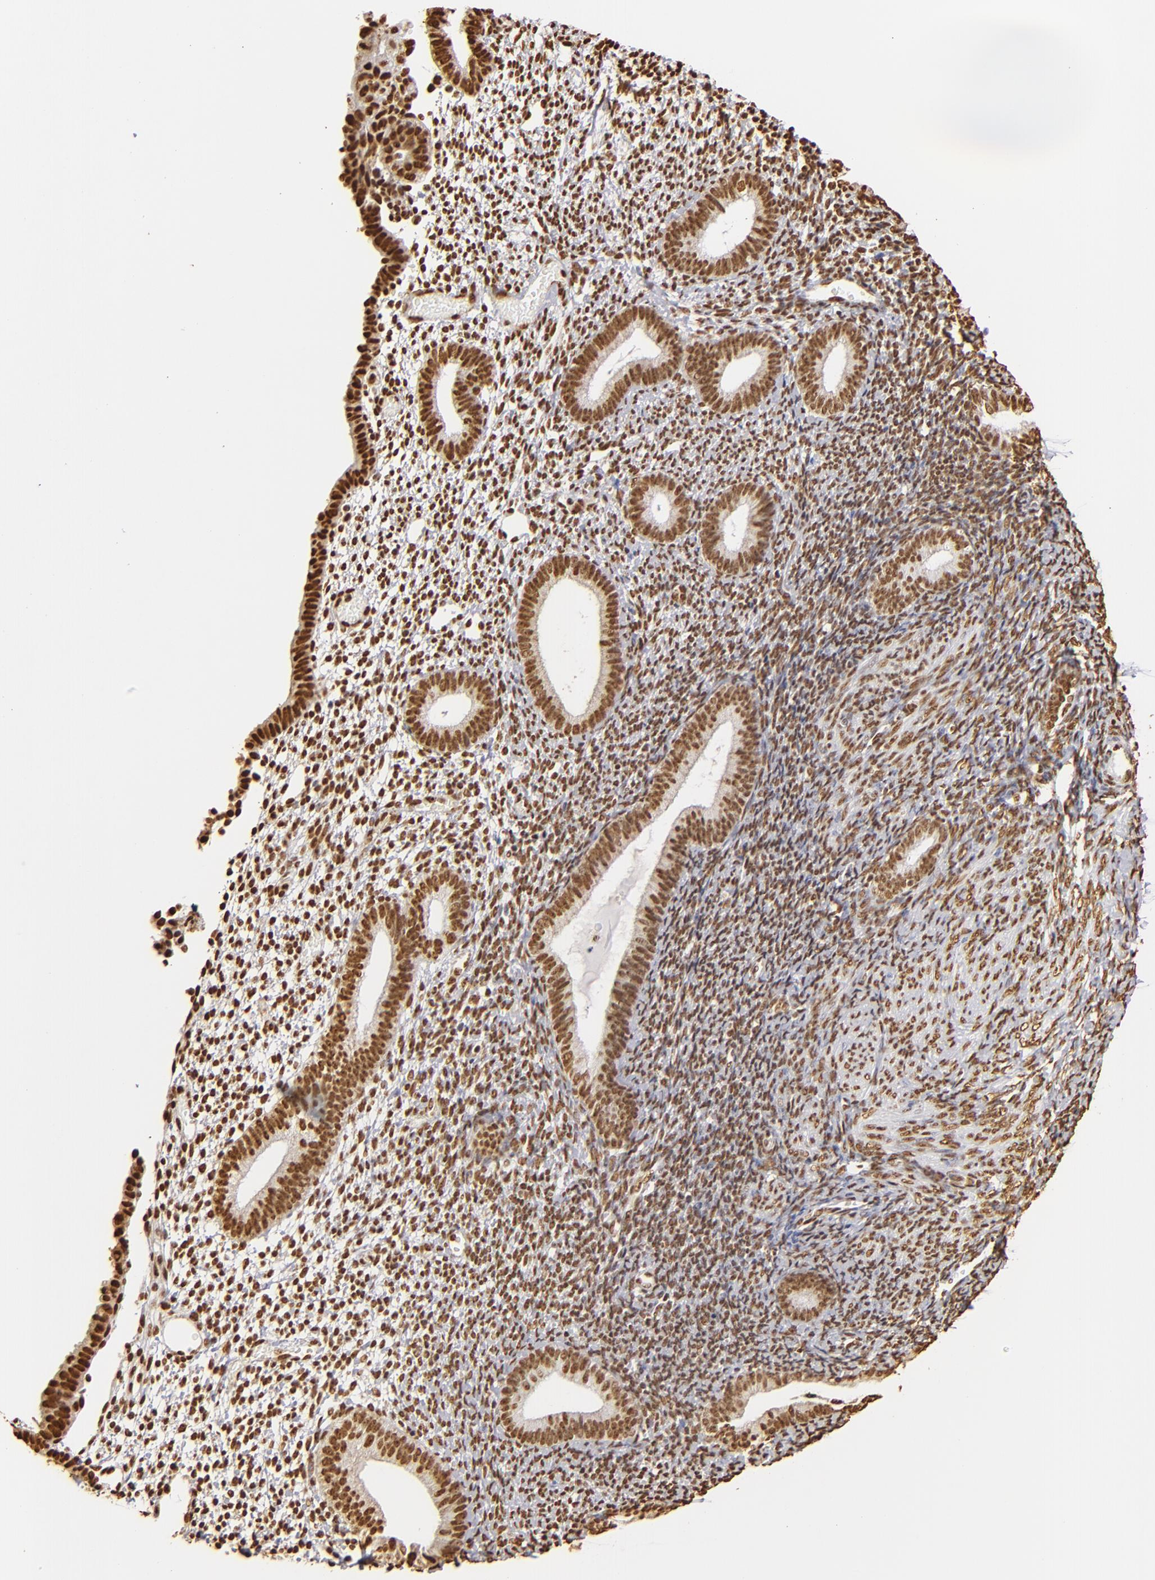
{"staining": {"intensity": "strong", "quantity": ">75%", "location": "nuclear"}, "tissue": "endometrium", "cell_type": "Cells in endometrial stroma", "image_type": "normal", "snomed": [{"axis": "morphology", "description": "Normal tissue, NOS"}, {"axis": "topography", "description": "Smooth muscle"}, {"axis": "topography", "description": "Endometrium"}], "caption": "Unremarkable endometrium demonstrates strong nuclear positivity in about >75% of cells in endometrial stroma, visualized by immunohistochemistry.", "gene": "ILF3", "patient": {"sex": "female", "age": 57}}